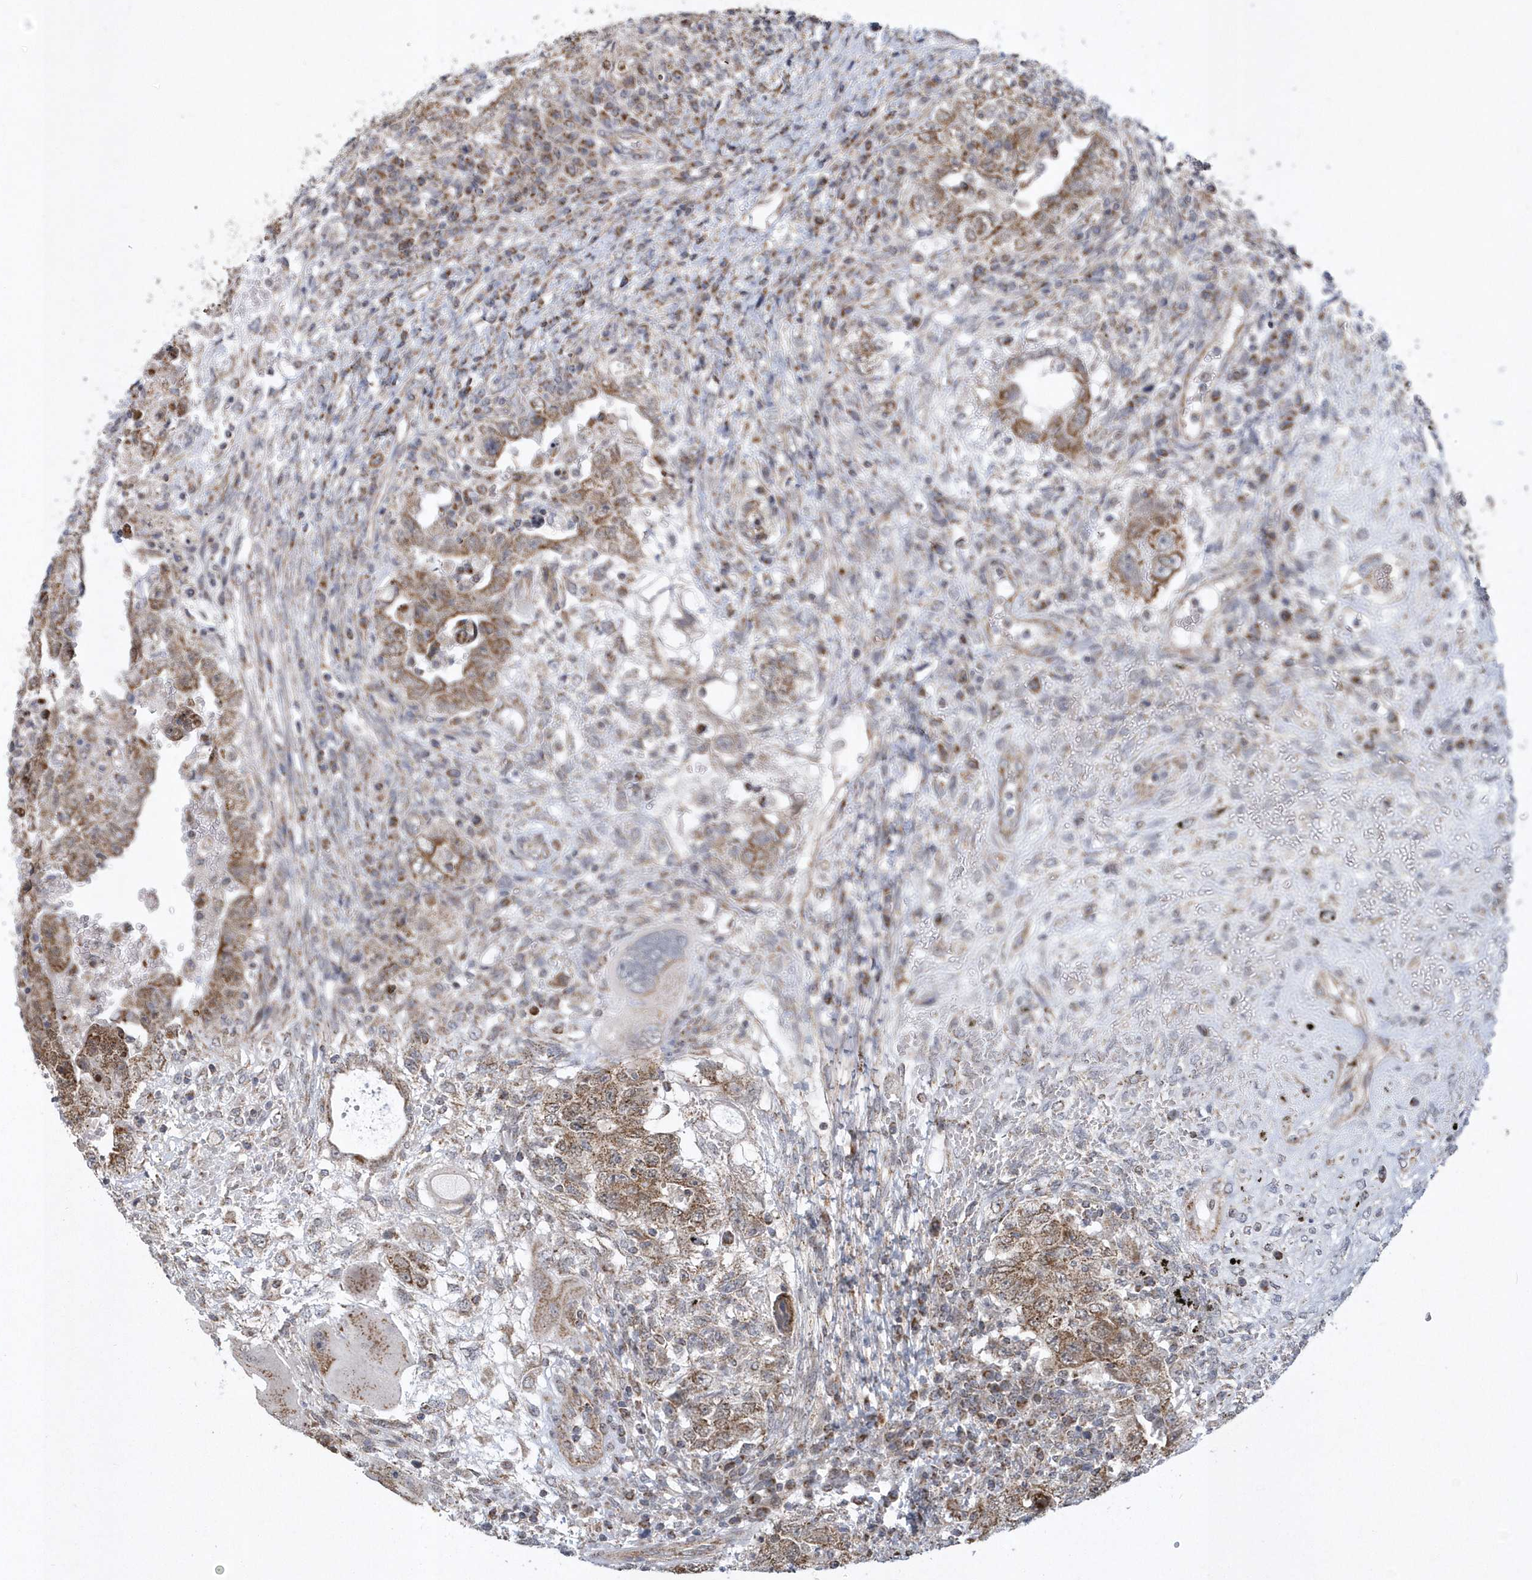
{"staining": {"intensity": "moderate", "quantity": ">75%", "location": "cytoplasmic/membranous"}, "tissue": "testis cancer", "cell_type": "Tumor cells", "image_type": "cancer", "snomed": [{"axis": "morphology", "description": "Carcinoma, Embryonal, NOS"}, {"axis": "topography", "description": "Testis"}], "caption": "Immunohistochemistry micrograph of neoplastic tissue: embryonal carcinoma (testis) stained using IHC exhibits medium levels of moderate protein expression localized specifically in the cytoplasmic/membranous of tumor cells, appearing as a cytoplasmic/membranous brown color.", "gene": "SLX9", "patient": {"sex": "male", "age": 26}}